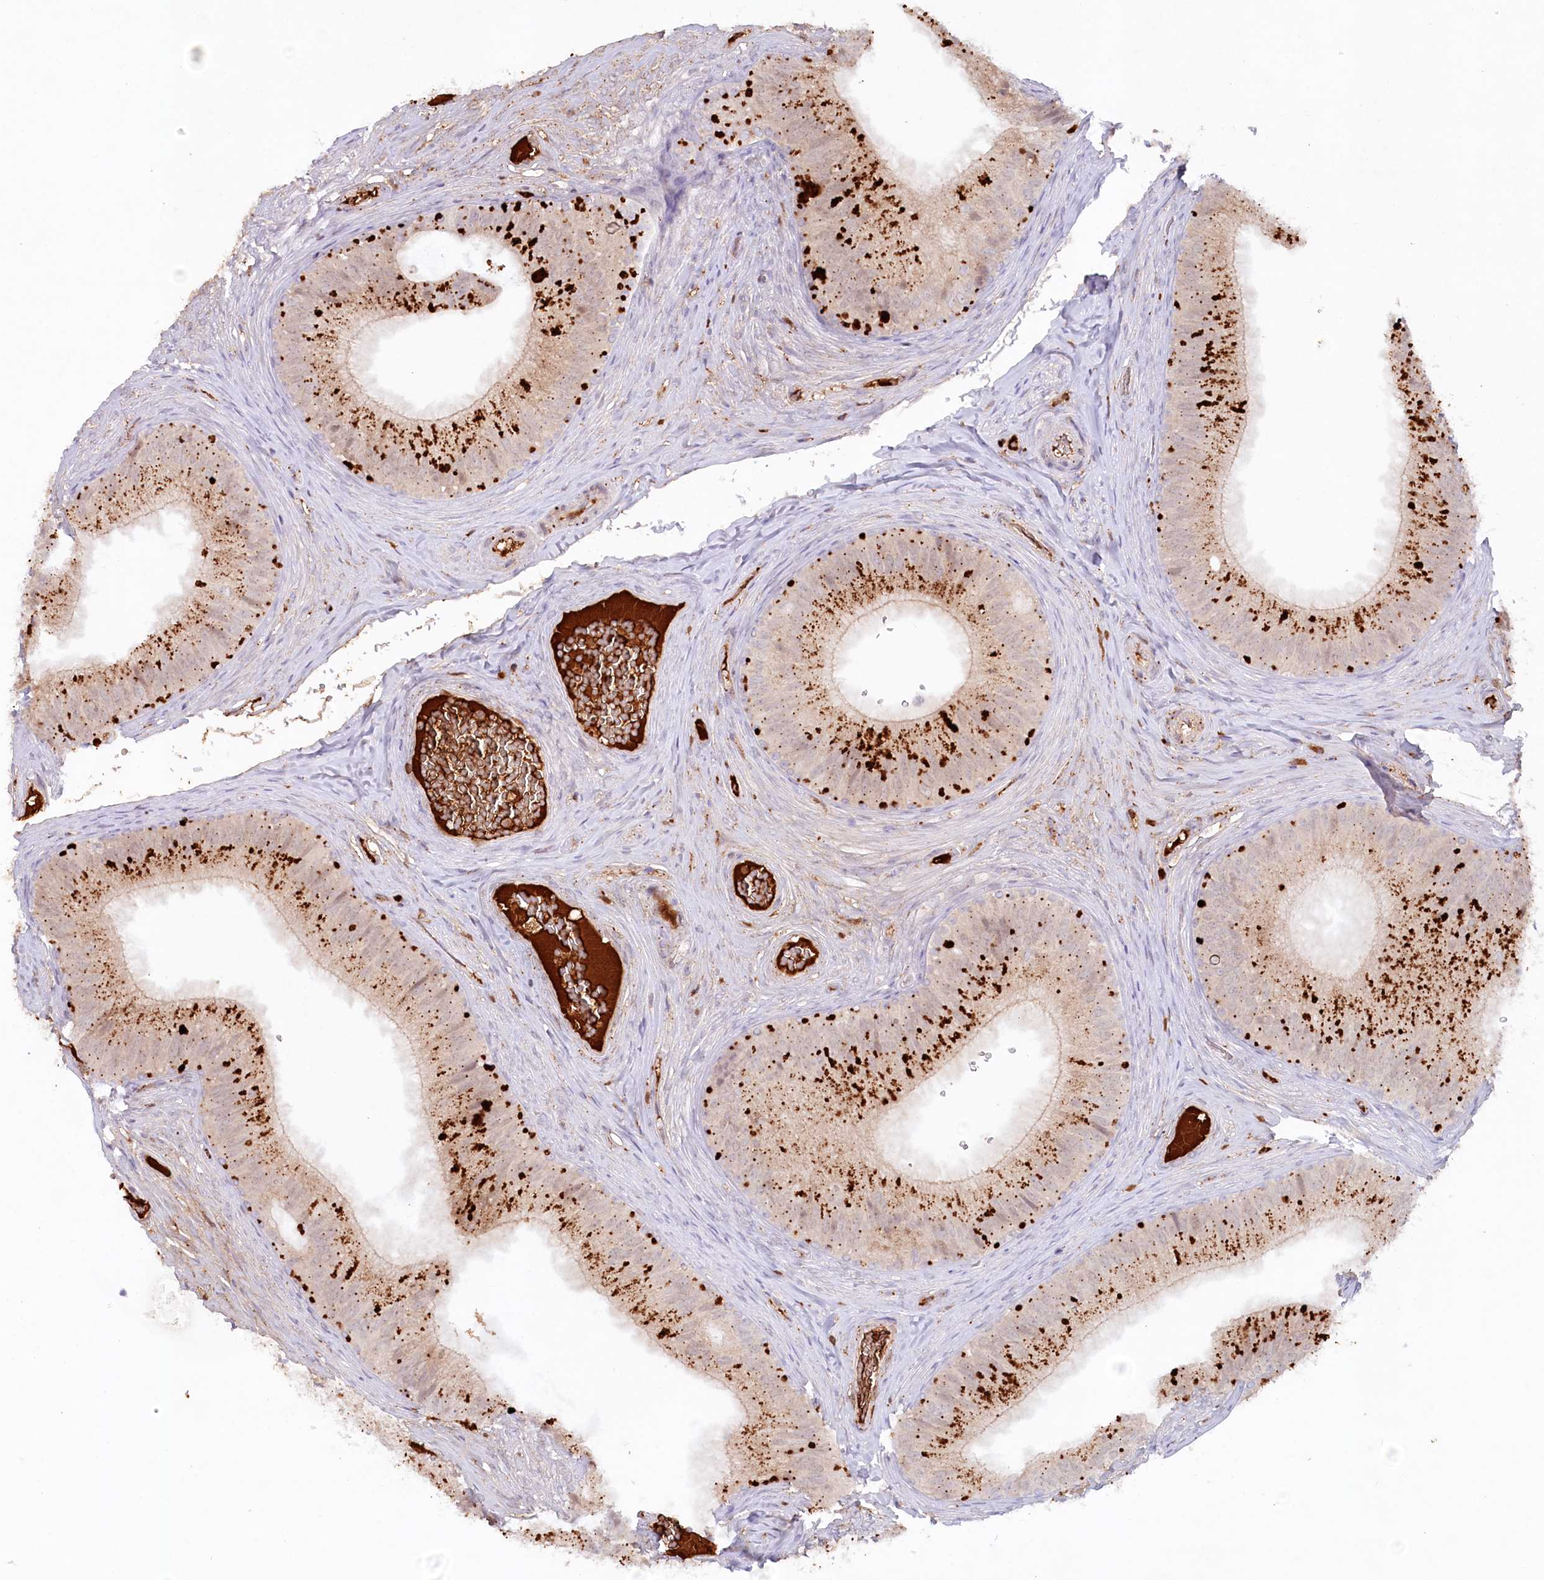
{"staining": {"intensity": "strong", "quantity": "25%-75%", "location": "cytoplasmic/membranous"}, "tissue": "epididymis", "cell_type": "Glandular cells", "image_type": "normal", "snomed": [{"axis": "morphology", "description": "Normal tissue, NOS"}, {"axis": "topography", "description": "Epididymis"}], "caption": "Immunohistochemistry (IHC) (DAB (3,3'-diaminobenzidine)) staining of benign epididymis reveals strong cytoplasmic/membranous protein expression in about 25%-75% of glandular cells. The staining was performed using DAB (3,3'-diaminobenzidine), with brown indicating positive protein expression. Nuclei are stained blue with hematoxylin.", "gene": "PSAPL1", "patient": {"sex": "male", "age": 34}}